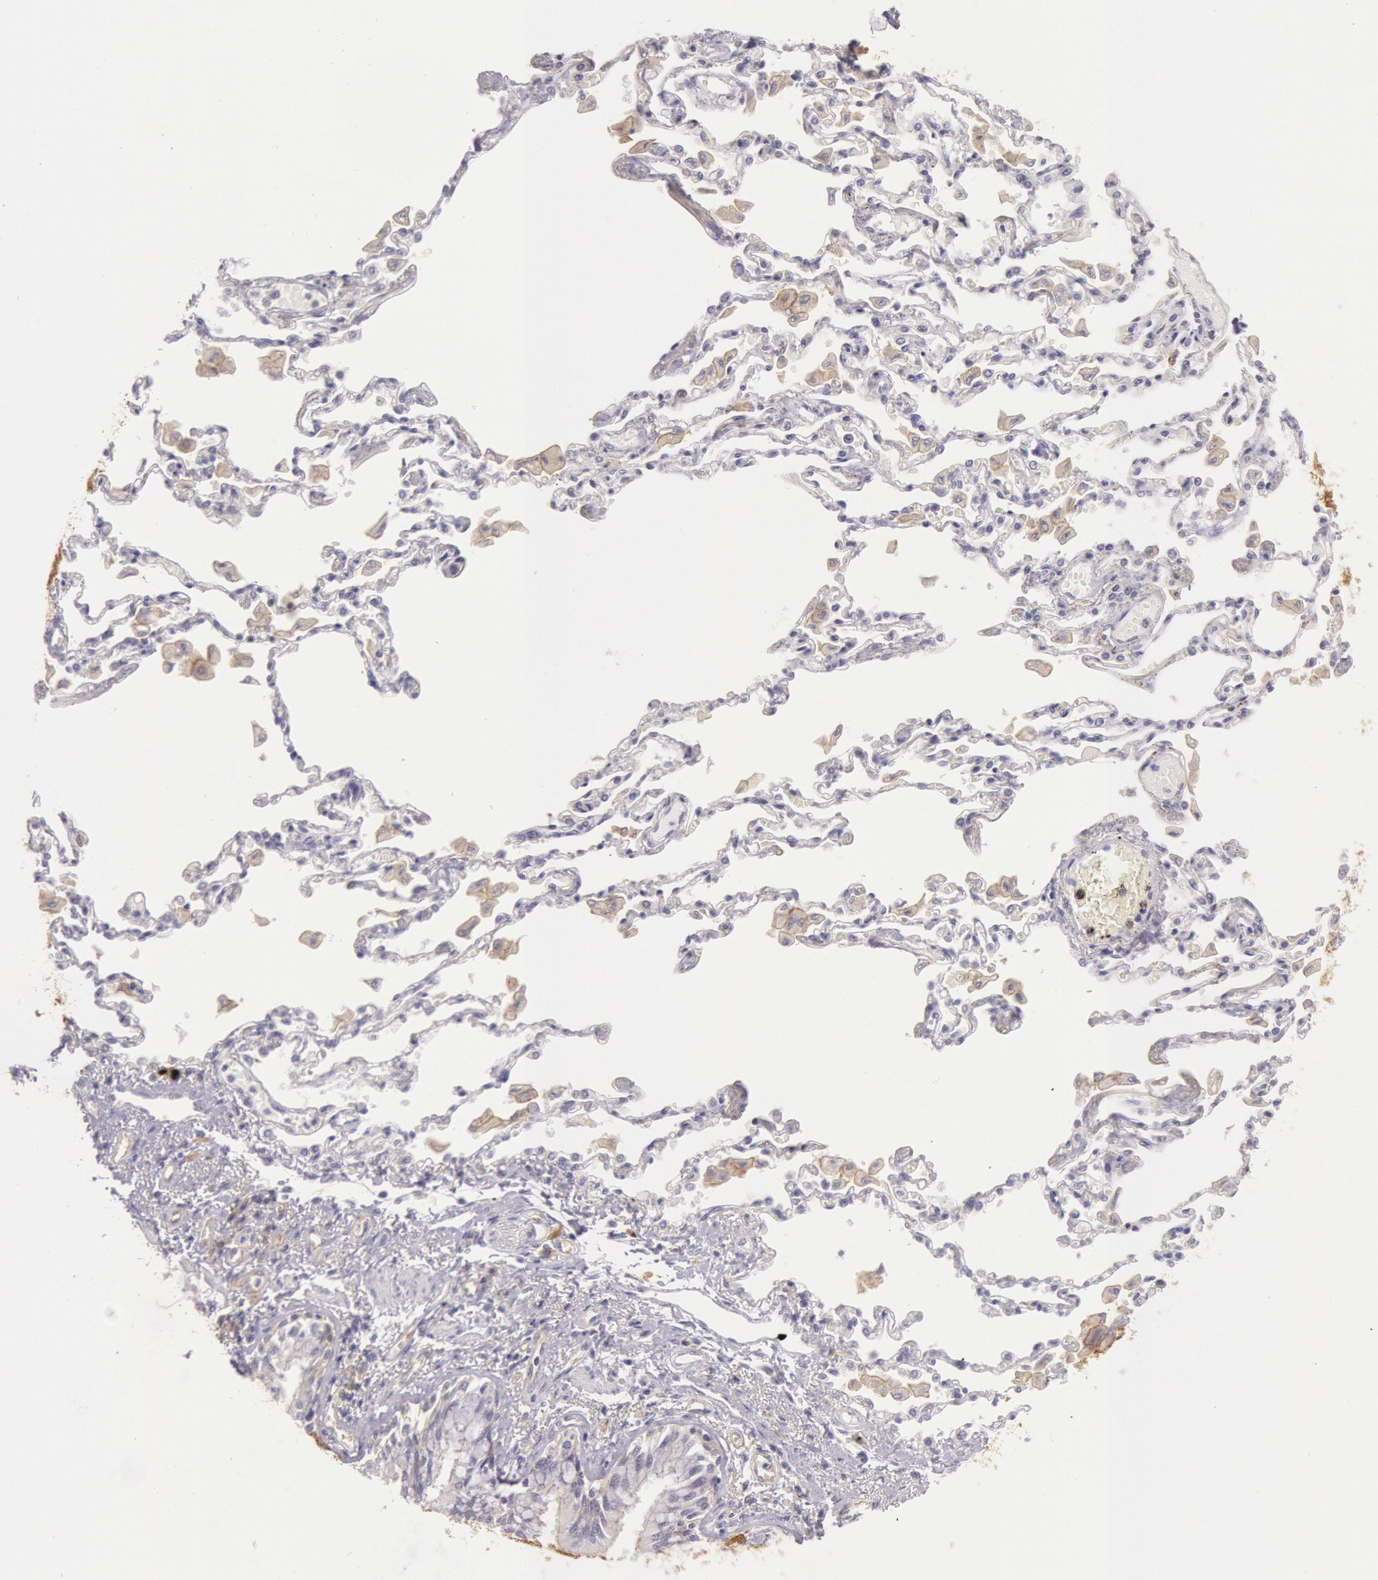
{"staining": {"intensity": "negative", "quantity": "none", "location": "none"}, "tissue": "adipose tissue", "cell_type": "Adipocytes", "image_type": "normal", "snomed": [{"axis": "morphology", "description": "Normal tissue, NOS"}, {"axis": "morphology", "description": "Adenocarcinoma, NOS"}, {"axis": "topography", "description": "Cartilage tissue"}, {"axis": "topography", "description": "Lung"}], "caption": "DAB immunohistochemical staining of unremarkable adipose tissue displays no significant expression in adipocytes. The staining is performed using DAB brown chromogen with nuclei counter-stained in using hematoxylin.", "gene": "MYO5A", "patient": {"sex": "female", "age": 67}}